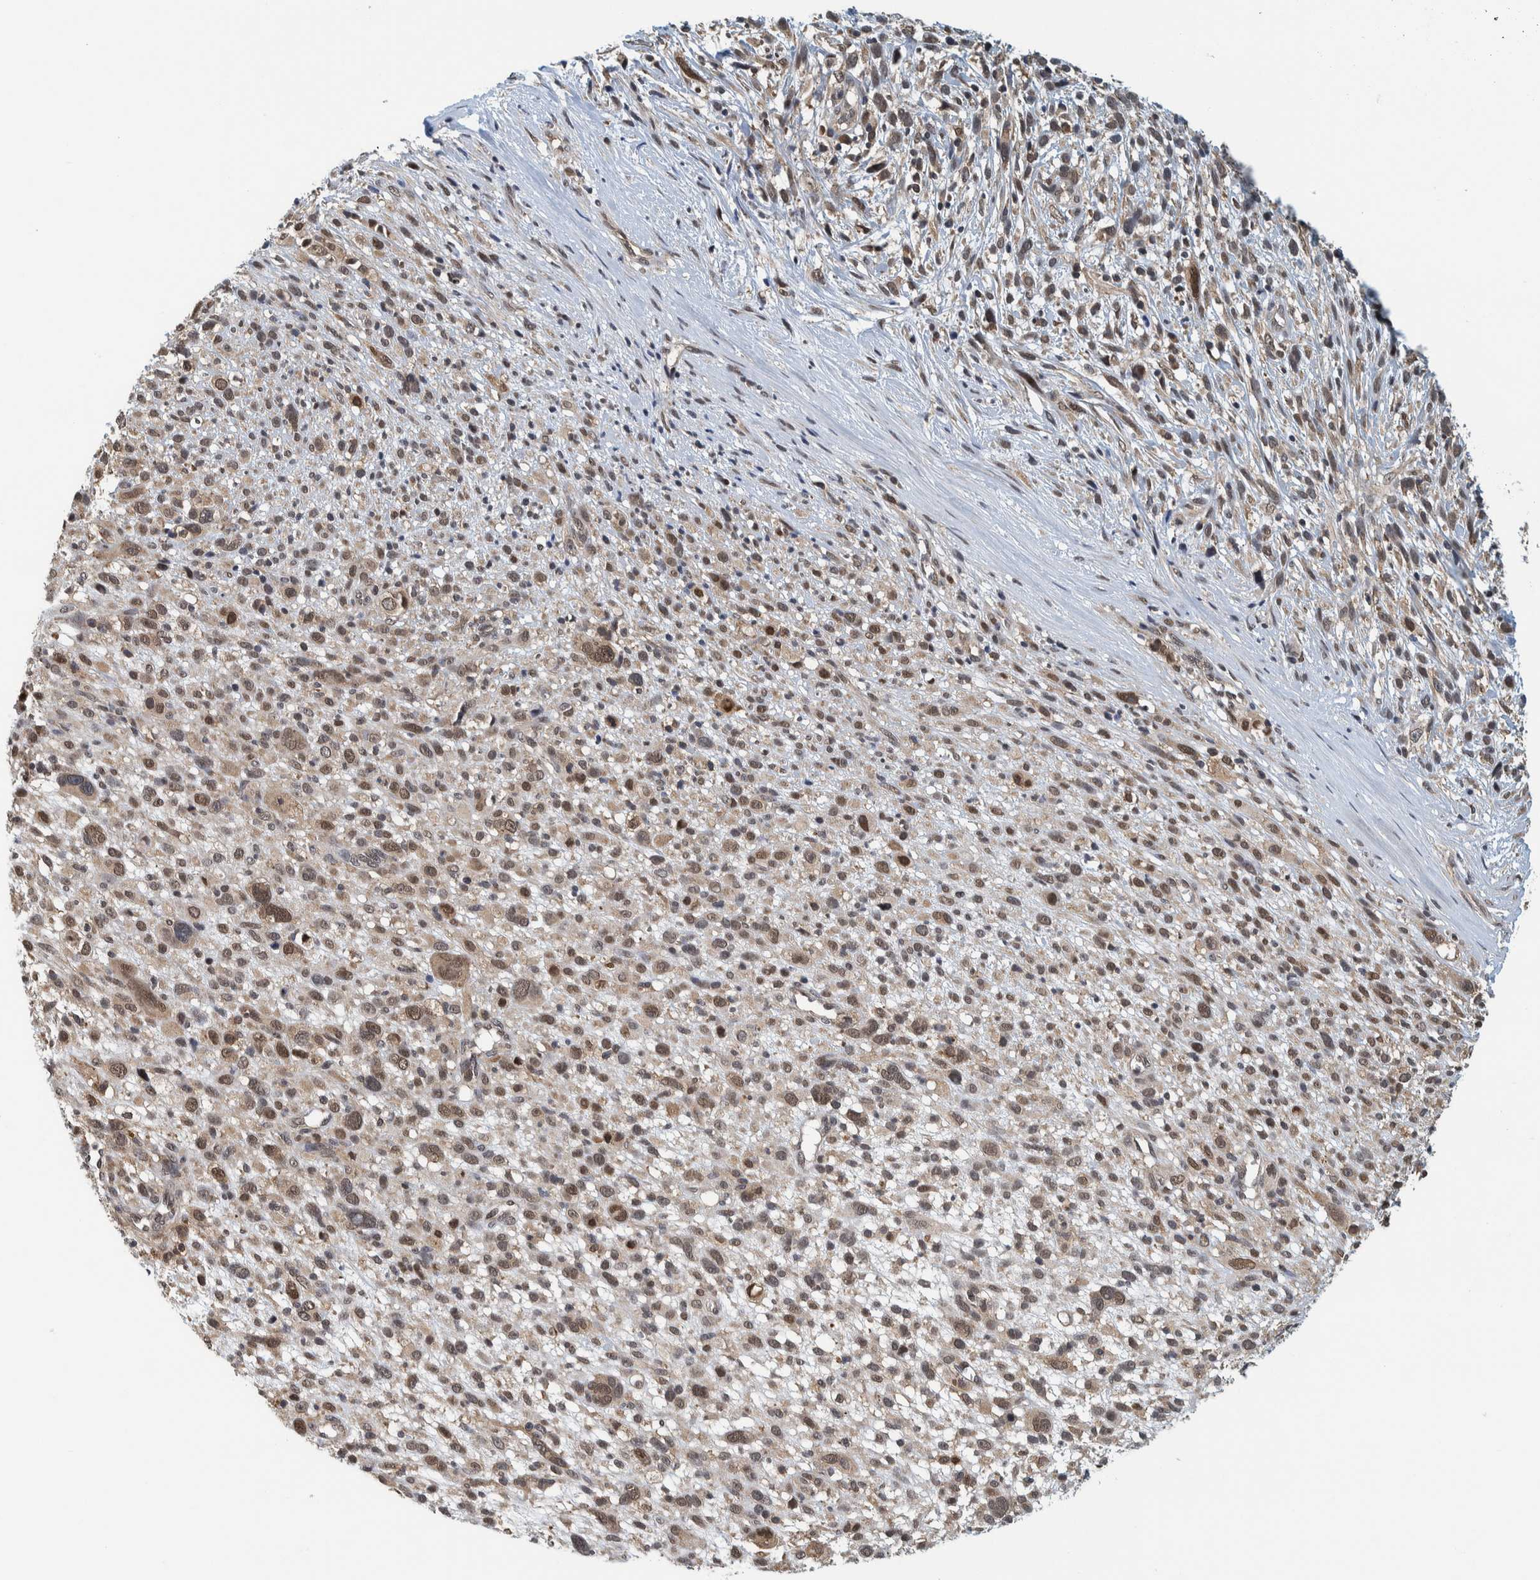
{"staining": {"intensity": "moderate", "quantity": "25%-75%", "location": "cytoplasmic/membranous,nuclear"}, "tissue": "melanoma", "cell_type": "Tumor cells", "image_type": "cancer", "snomed": [{"axis": "morphology", "description": "Malignant melanoma, NOS"}, {"axis": "topography", "description": "Skin"}], "caption": "DAB immunohistochemical staining of melanoma displays moderate cytoplasmic/membranous and nuclear protein expression in about 25%-75% of tumor cells.", "gene": "COPS3", "patient": {"sex": "female", "age": 55}}